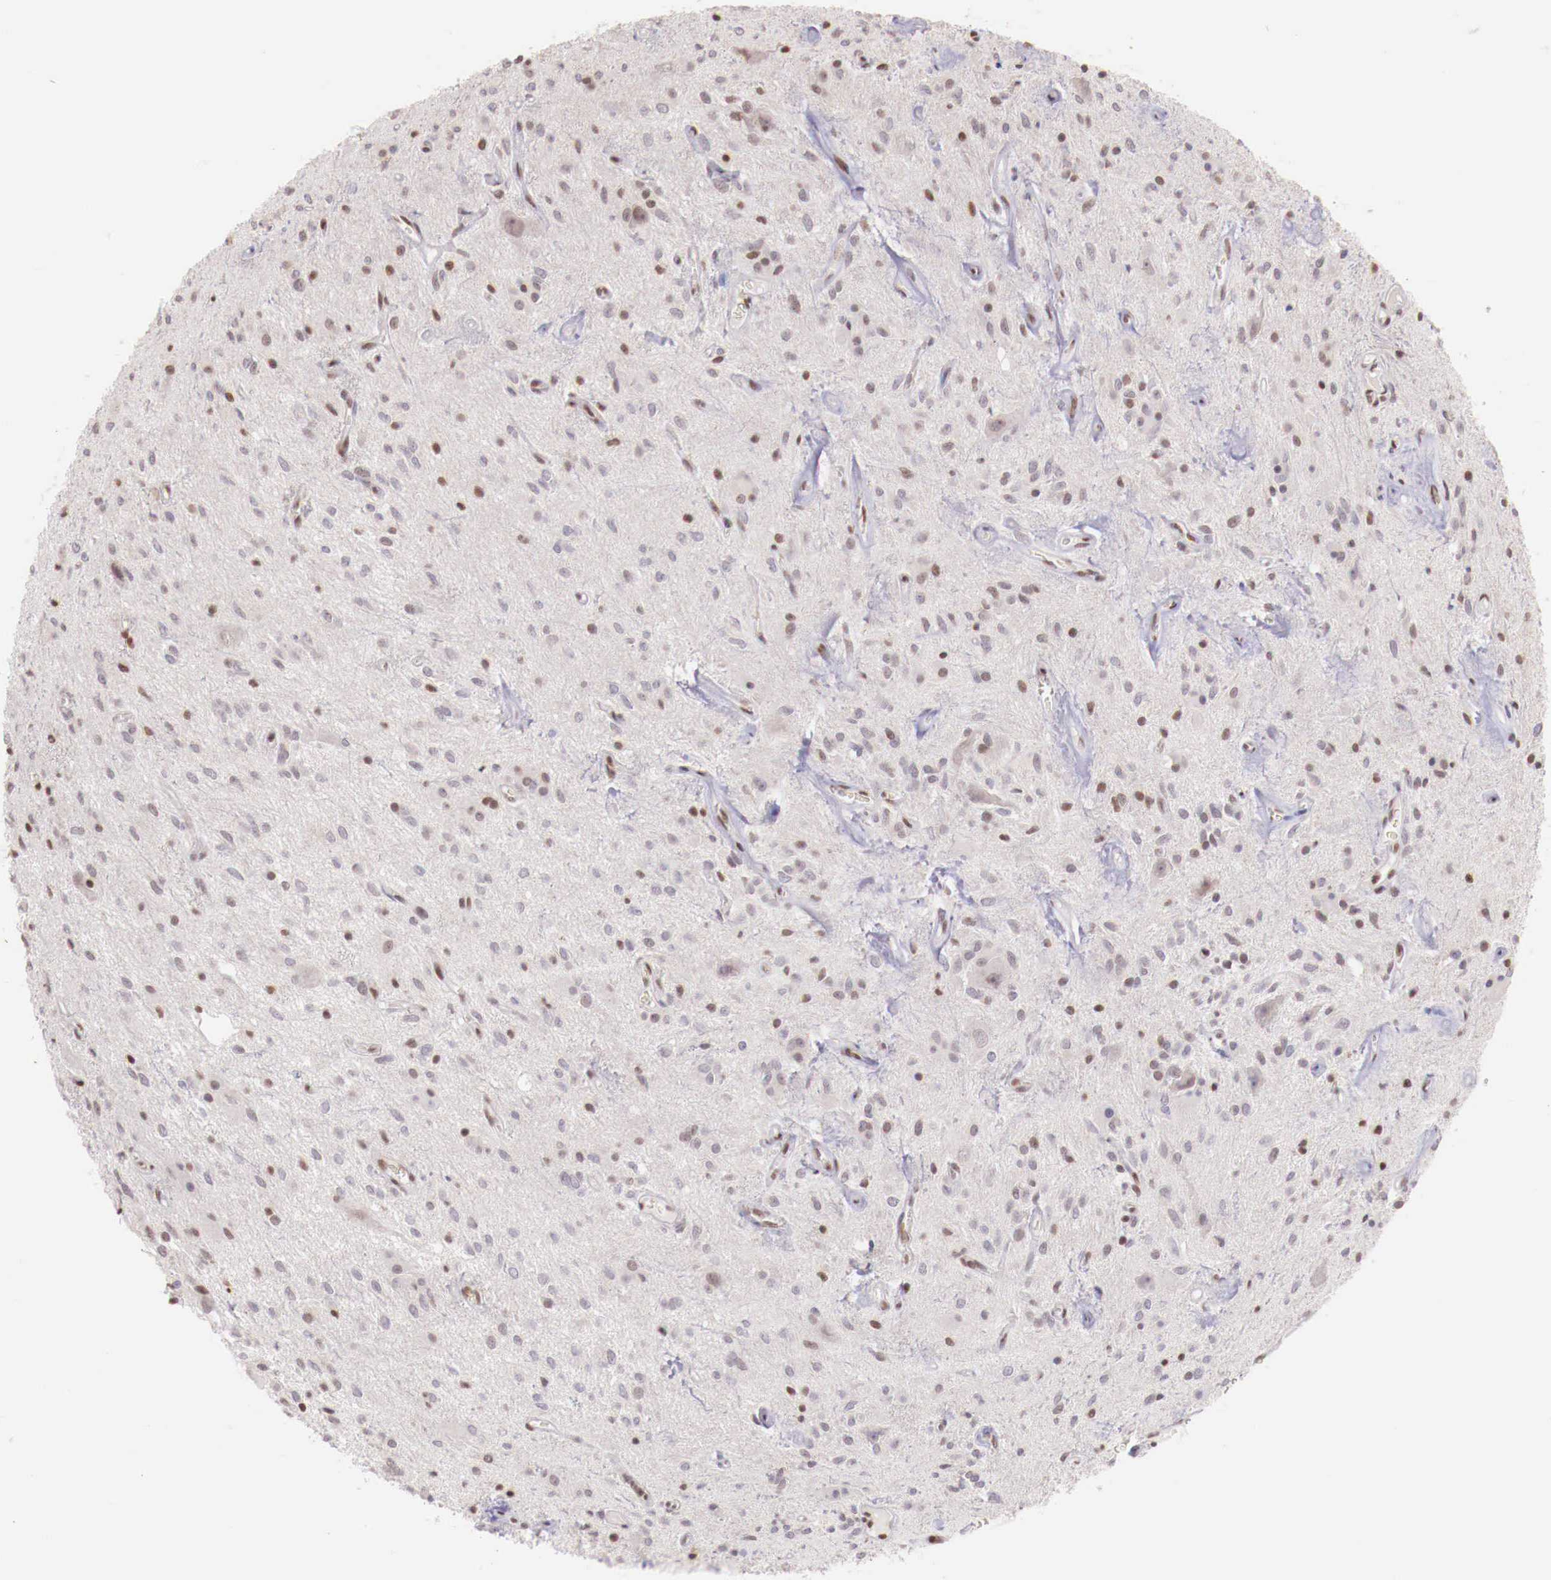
{"staining": {"intensity": "weak", "quantity": "<25%", "location": "nuclear"}, "tissue": "glioma", "cell_type": "Tumor cells", "image_type": "cancer", "snomed": [{"axis": "morphology", "description": "Glioma, malignant, Low grade"}, {"axis": "topography", "description": "Brain"}], "caption": "Malignant glioma (low-grade) was stained to show a protein in brown. There is no significant staining in tumor cells. (Immunohistochemistry, brightfield microscopy, high magnification).", "gene": "SP1", "patient": {"sex": "female", "age": 15}}